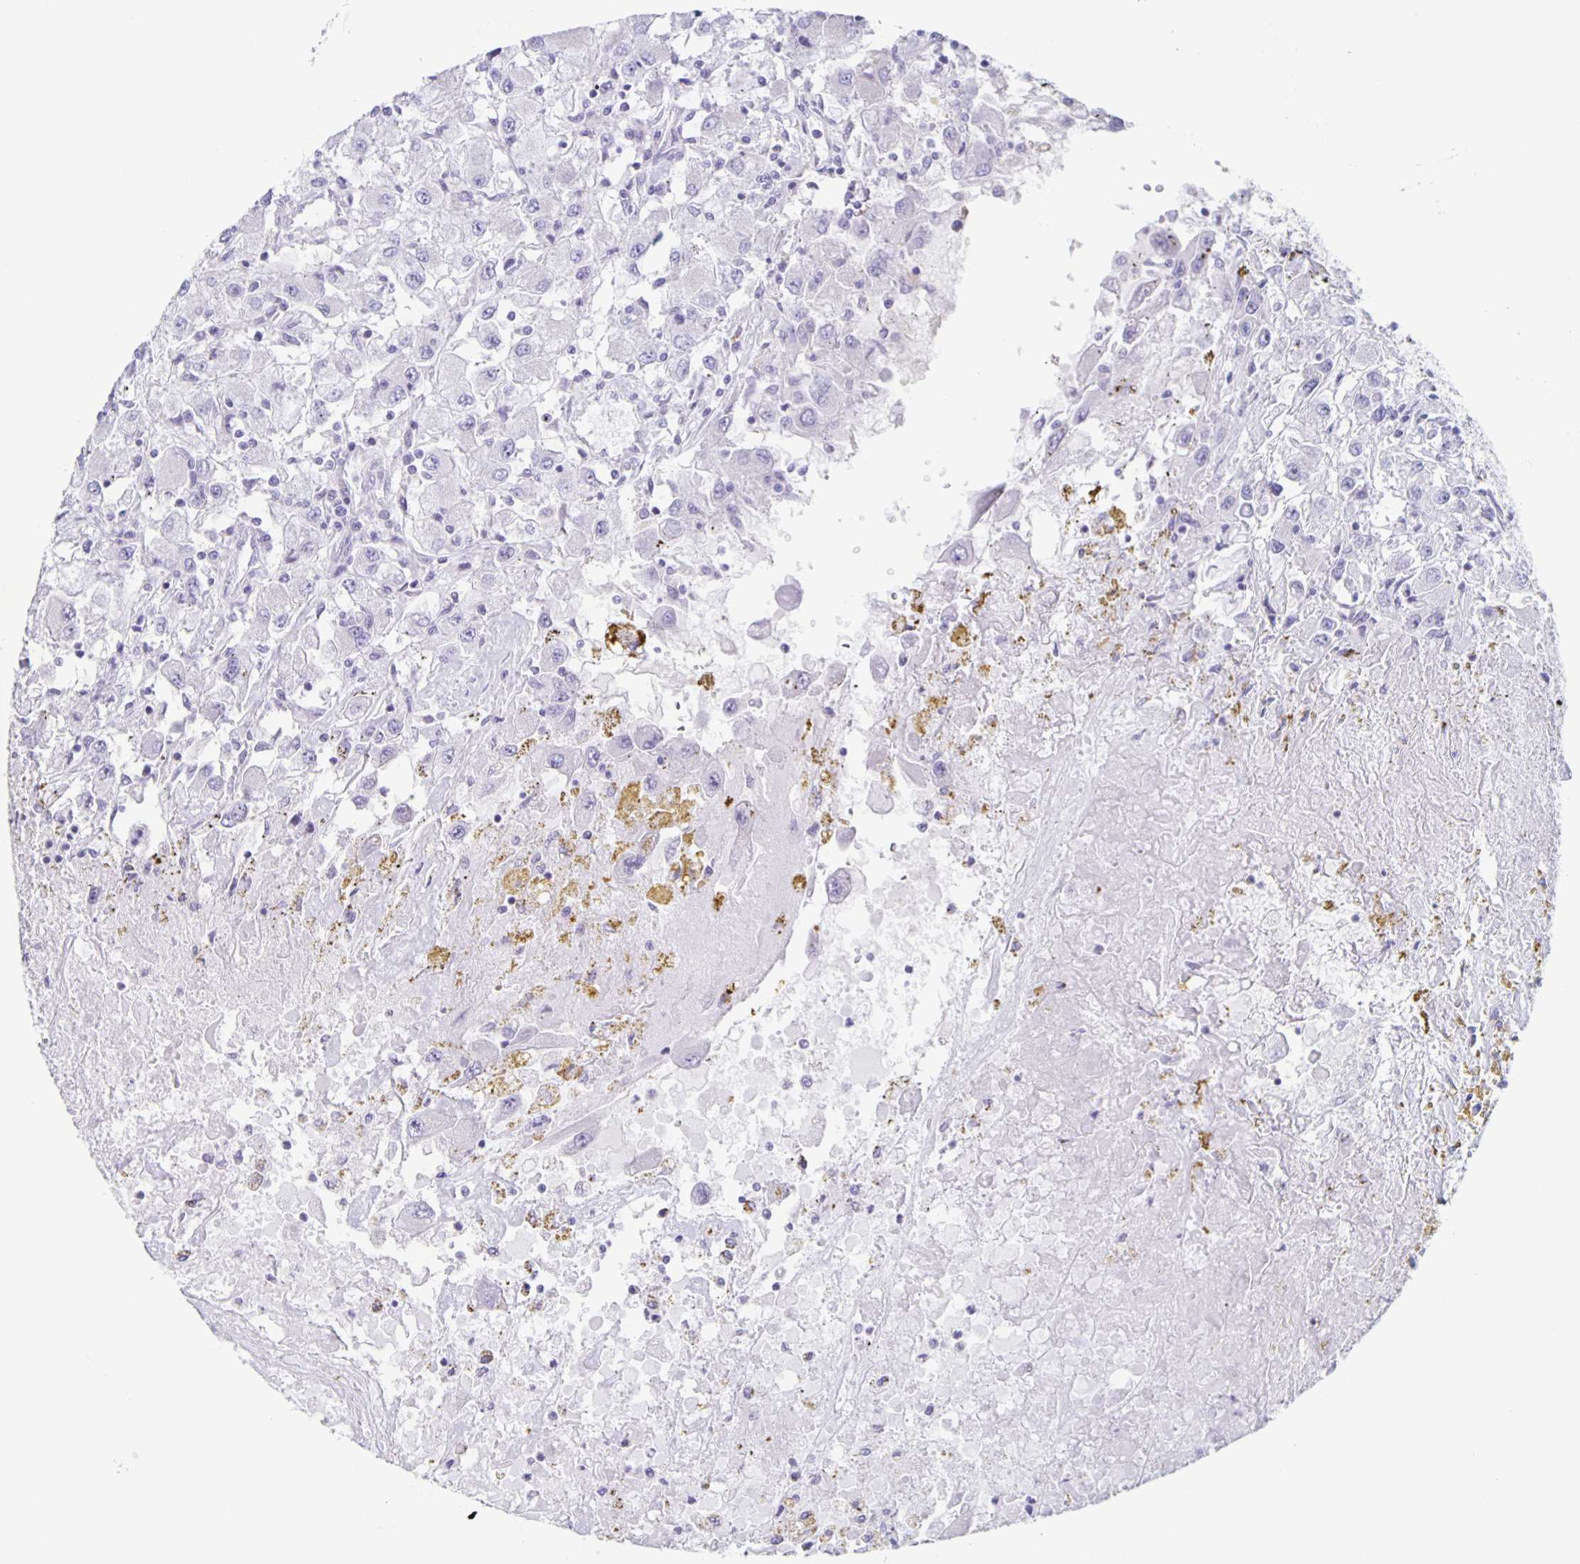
{"staining": {"intensity": "negative", "quantity": "none", "location": "none"}, "tissue": "renal cancer", "cell_type": "Tumor cells", "image_type": "cancer", "snomed": [{"axis": "morphology", "description": "Adenocarcinoma, NOS"}, {"axis": "topography", "description": "Kidney"}], "caption": "A high-resolution histopathology image shows IHC staining of renal adenocarcinoma, which exhibits no significant expression in tumor cells.", "gene": "CT45A5", "patient": {"sex": "female", "age": 67}}